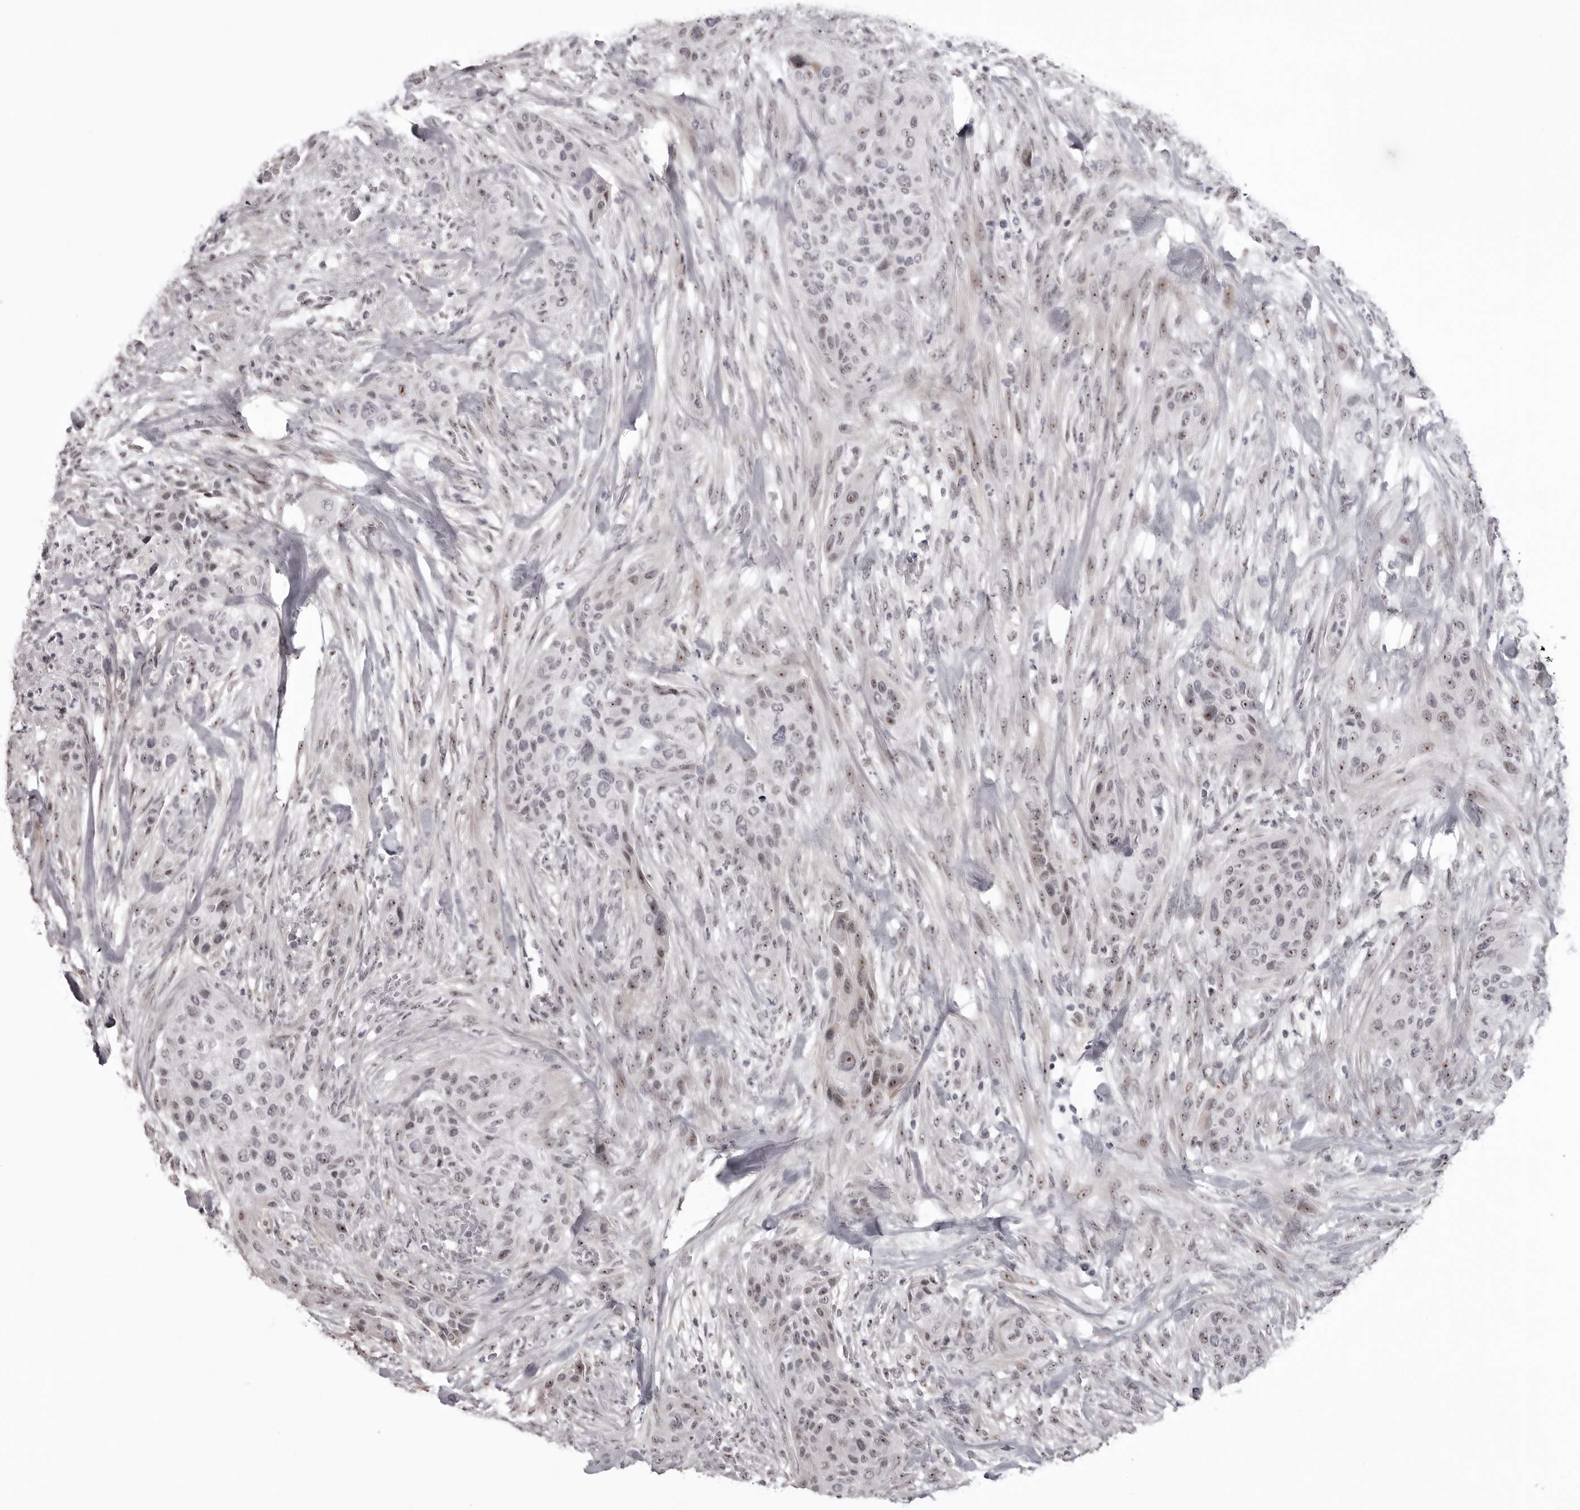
{"staining": {"intensity": "moderate", "quantity": "25%-75%", "location": "nuclear"}, "tissue": "urothelial cancer", "cell_type": "Tumor cells", "image_type": "cancer", "snomed": [{"axis": "morphology", "description": "Urothelial carcinoma, High grade"}, {"axis": "topography", "description": "Urinary bladder"}], "caption": "A high-resolution image shows immunohistochemistry staining of urothelial cancer, which exhibits moderate nuclear positivity in about 25%-75% of tumor cells.", "gene": "HELZ", "patient": {"sex": "male", "age": 35}}